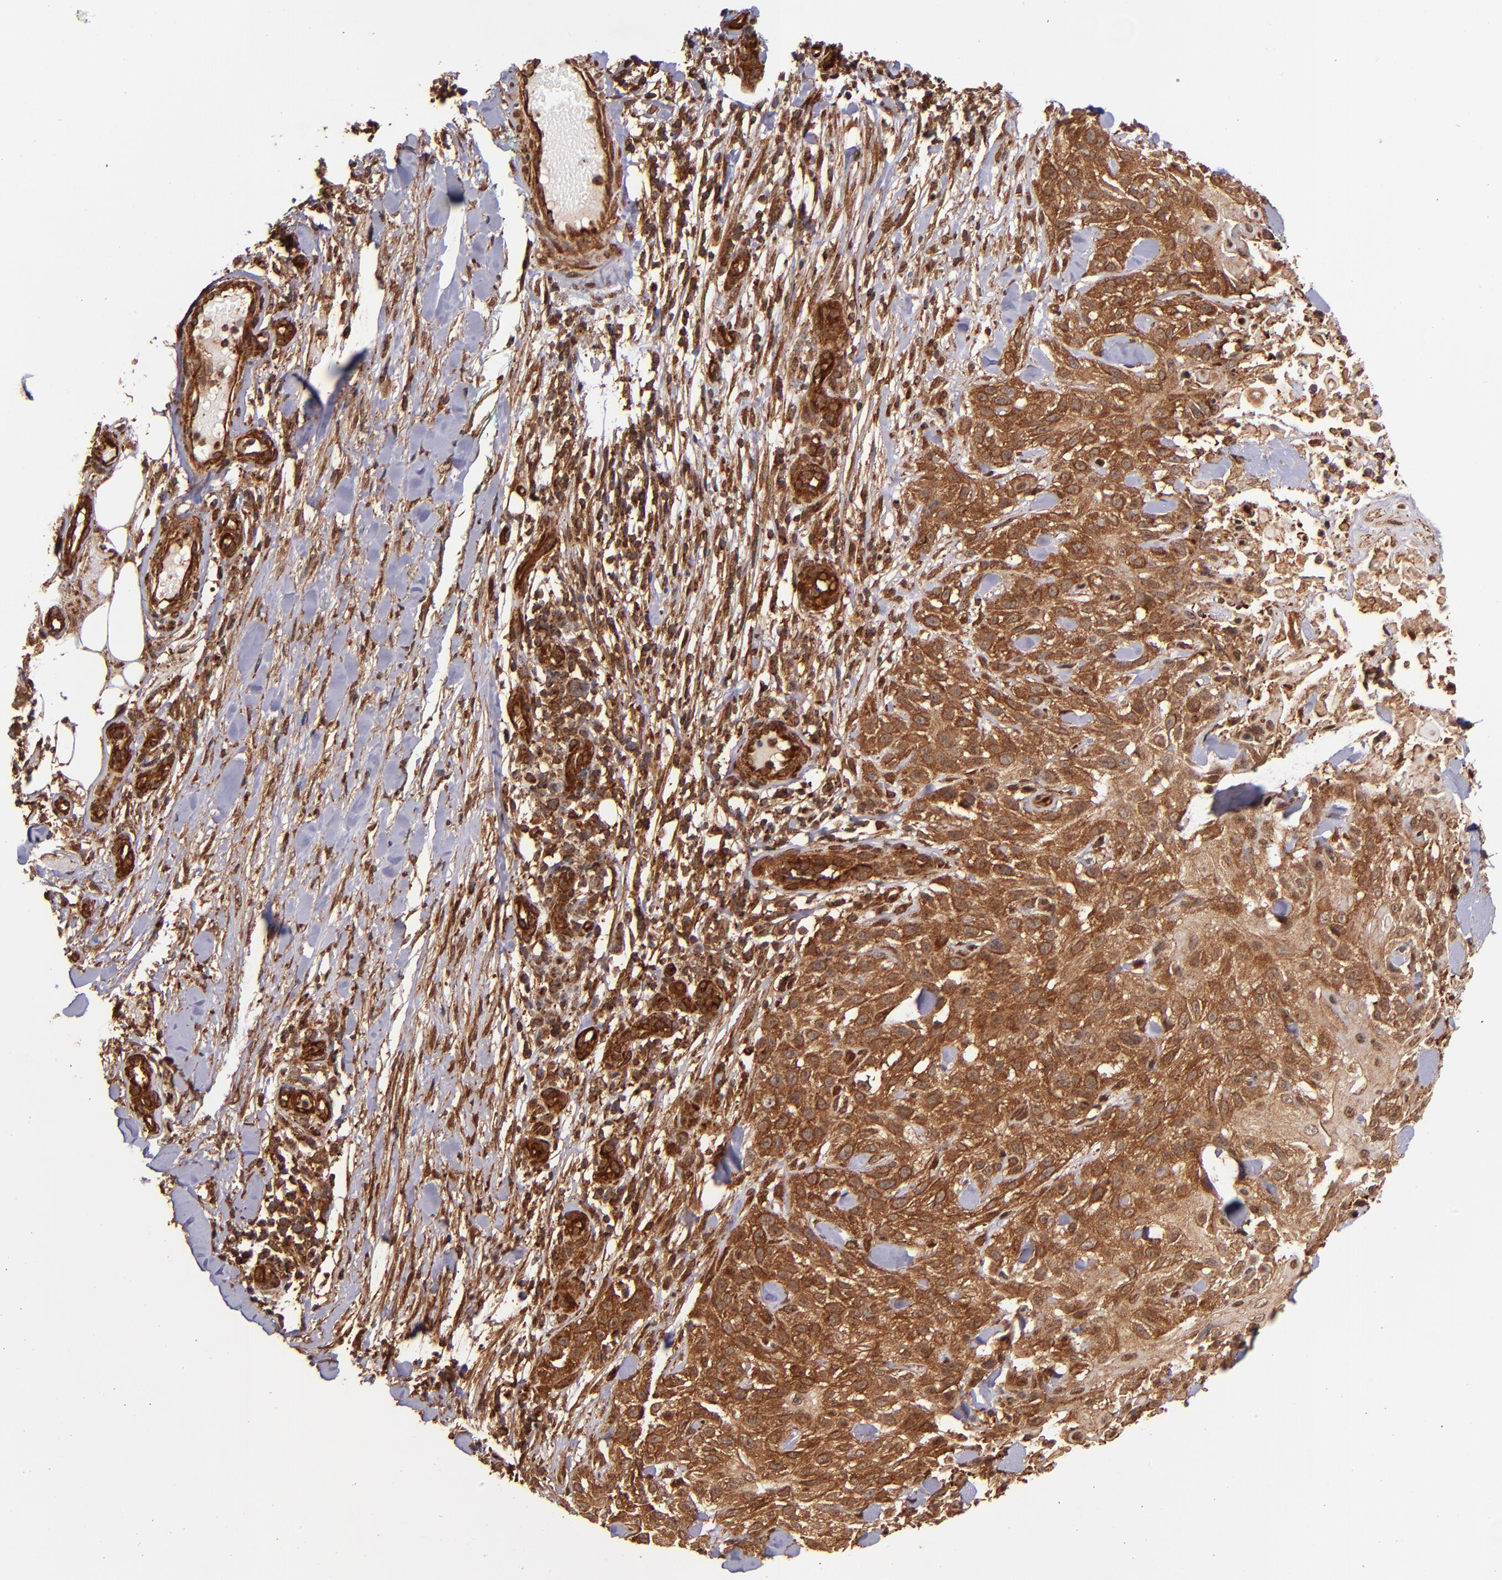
{"staining": {"intensity": "strong", "quantity": ">75%", "location": "cytoplasmic/membranous"}, "tissue": "skin cancer", "cell_type": "Tumor cells", "image_type": "cancer", "snomed": [{"axis": "morphology", "description": "Squamous cell carcinoma, NOS"}, {"axis": "topography", "description": "Skin"}], "caption": "Immunohistochemistry histopathology image of human squamous cell carcinoma (skin) stained for a protein (brown), which reveals high levels of strong cytoplasmic/membranous positivity in about >75% of tumor cells.", "gene": "STX8", "patient": {"sex": "female", "age": 42}}